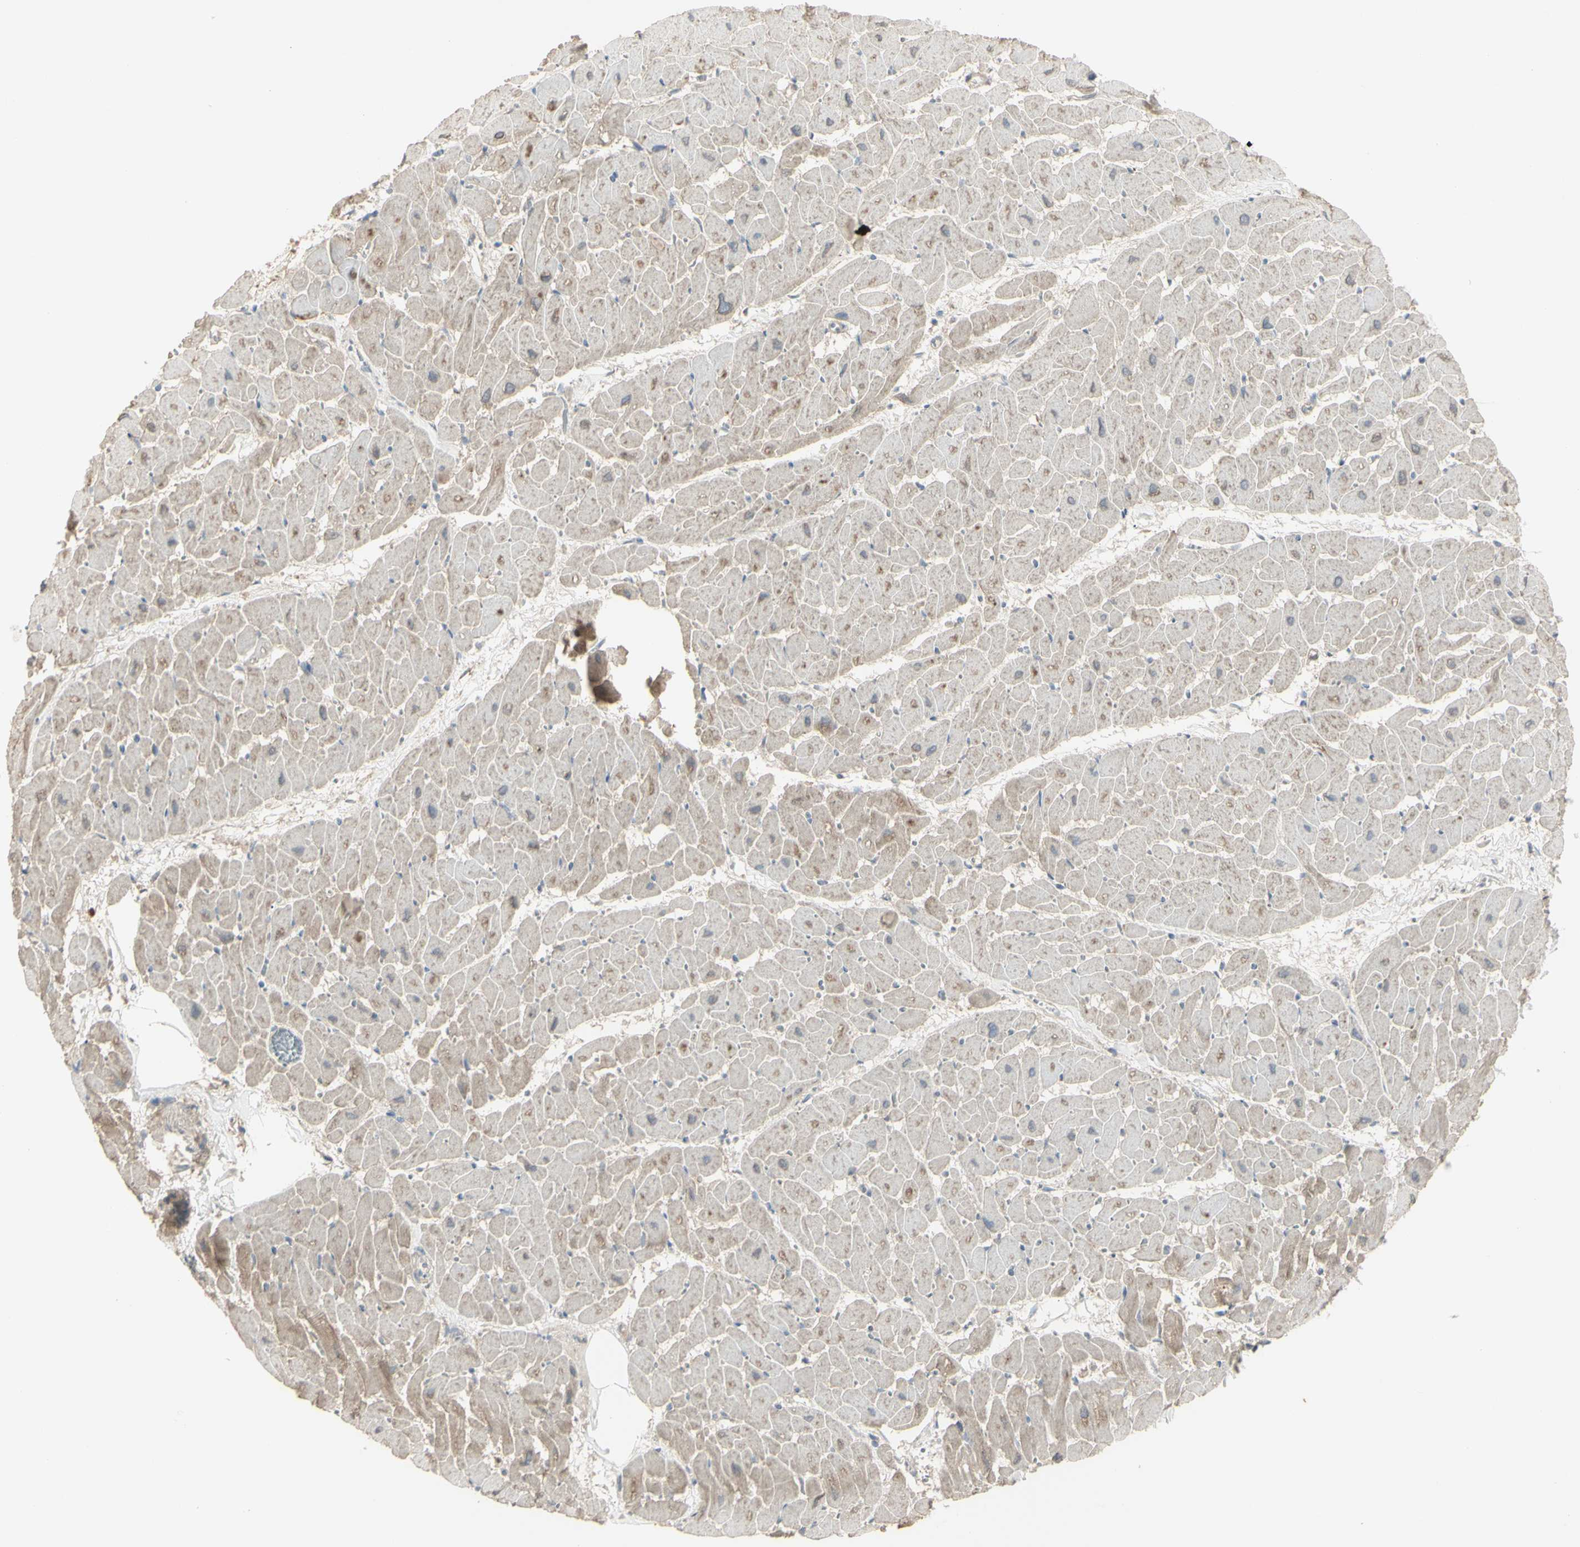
{"staining": {"intensity": "weak", "quantity": "25%-75%", "location": "cytoplasmic/membranous"}, "tissue": "heart muscle", "cell_type": "Cardiomyocytes", "image_type": "normal", "snomed": [{"axis": "morphology", "description": "Normal tissue, NOS"}, {"axis": "topography", "description": "Heart"}], "caption": "This micrograph demonstrates IHC staining of benign human heart muscle, with low weak cytoplasmic/membranous expression in about 25%-75% of cardiomyocytes.", "gene": "CD276", "patient": {"sex": "female", "age": 19}}